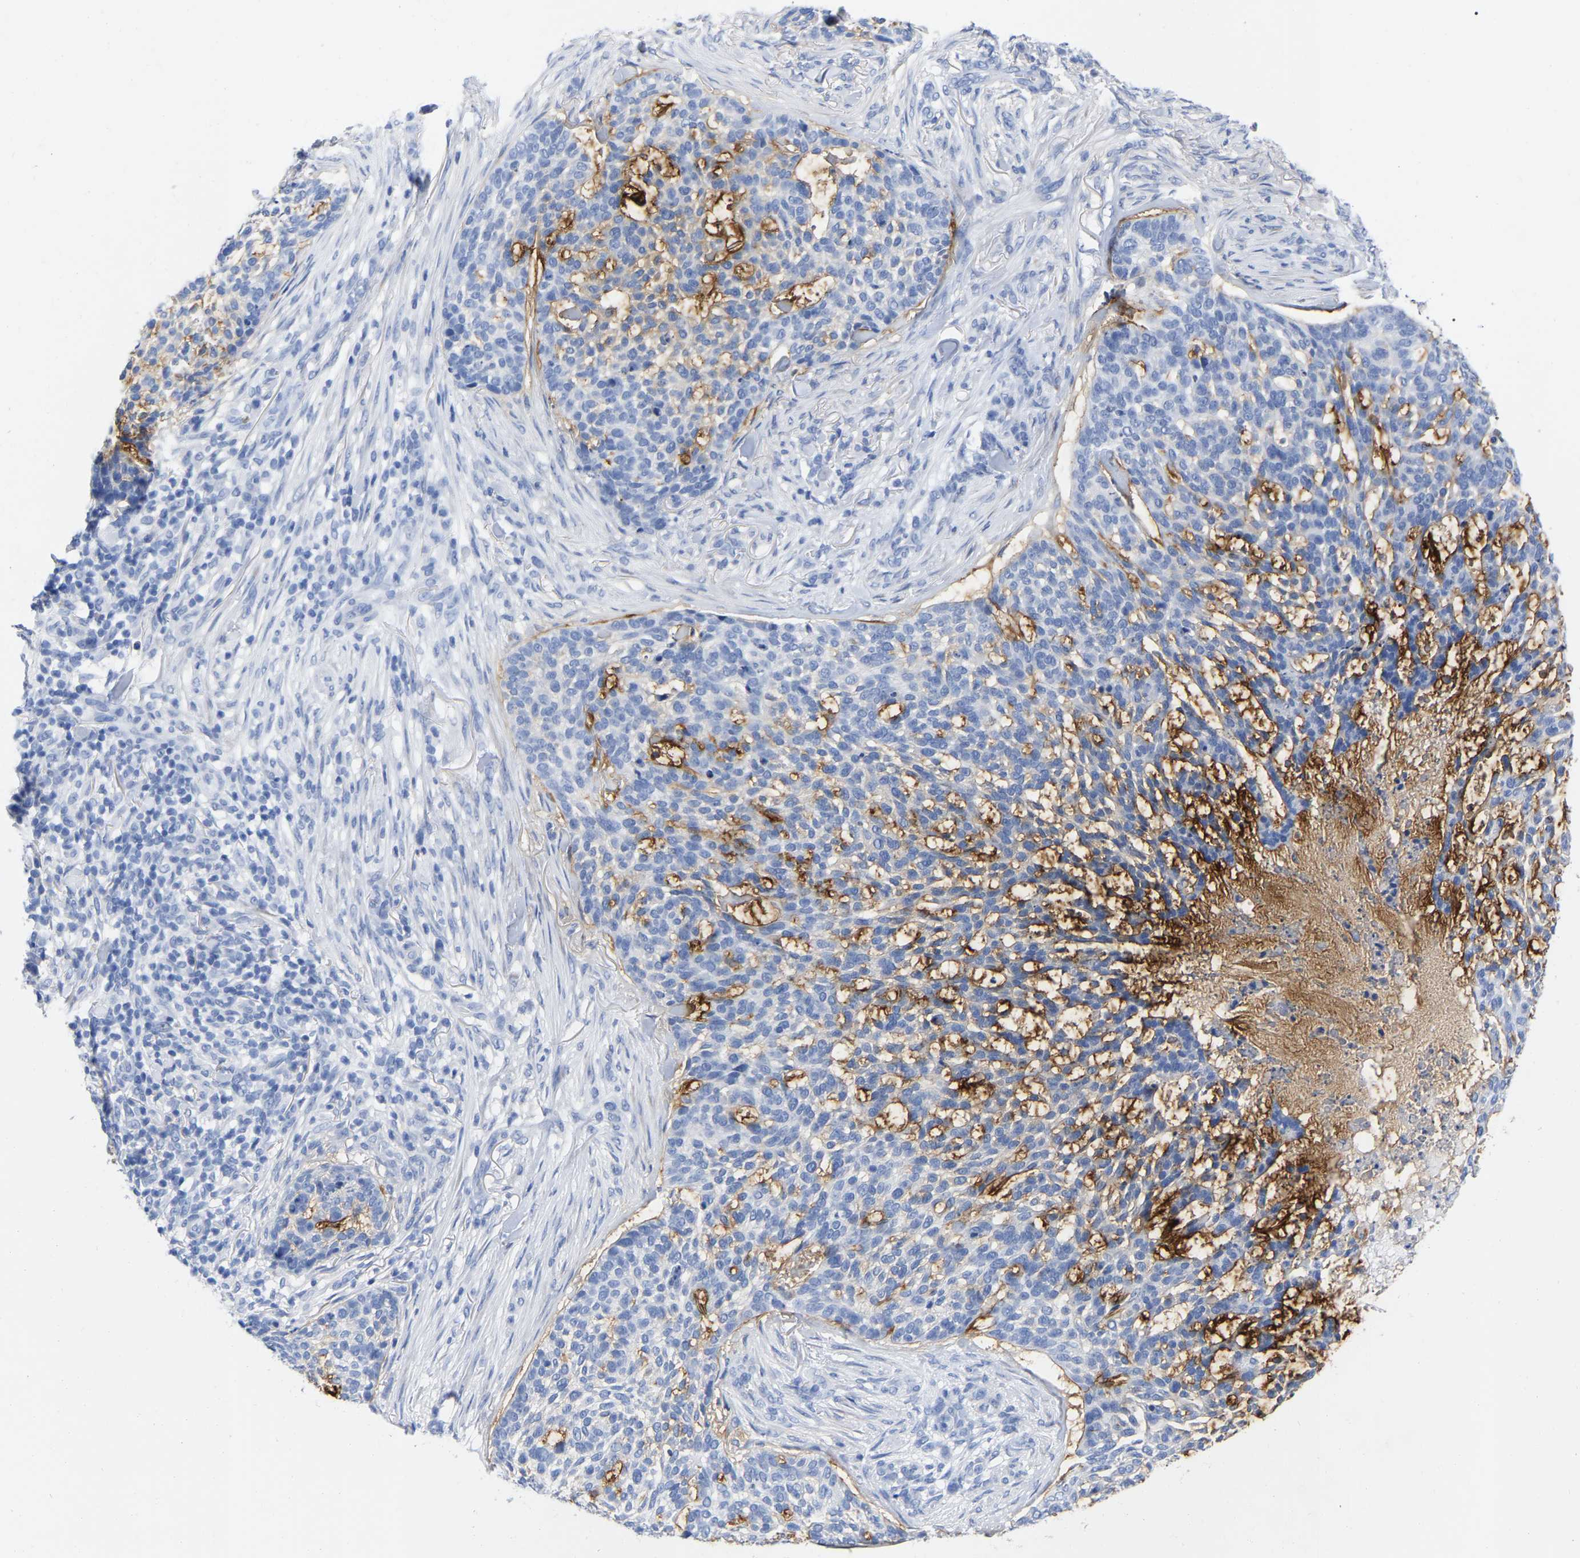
{"staining": {"intensity": "negative", "quantity": "none", "location": "none"}, "tissue": "skin cancer", "cell_type": "Tumor cells", "image_type": "cancer", "snomed": [{"axis": "morphology", "description": "Basal cell carcinoma"}, {"axis": "topography", "description": "Skin"}], "caption": "An image of skin cancer (basal cell carcinoma) stained for a protein shows no brown staining in tumor cells.", "gene": "HAPLN1", "patient": {"sex": "female", "age": 64}}